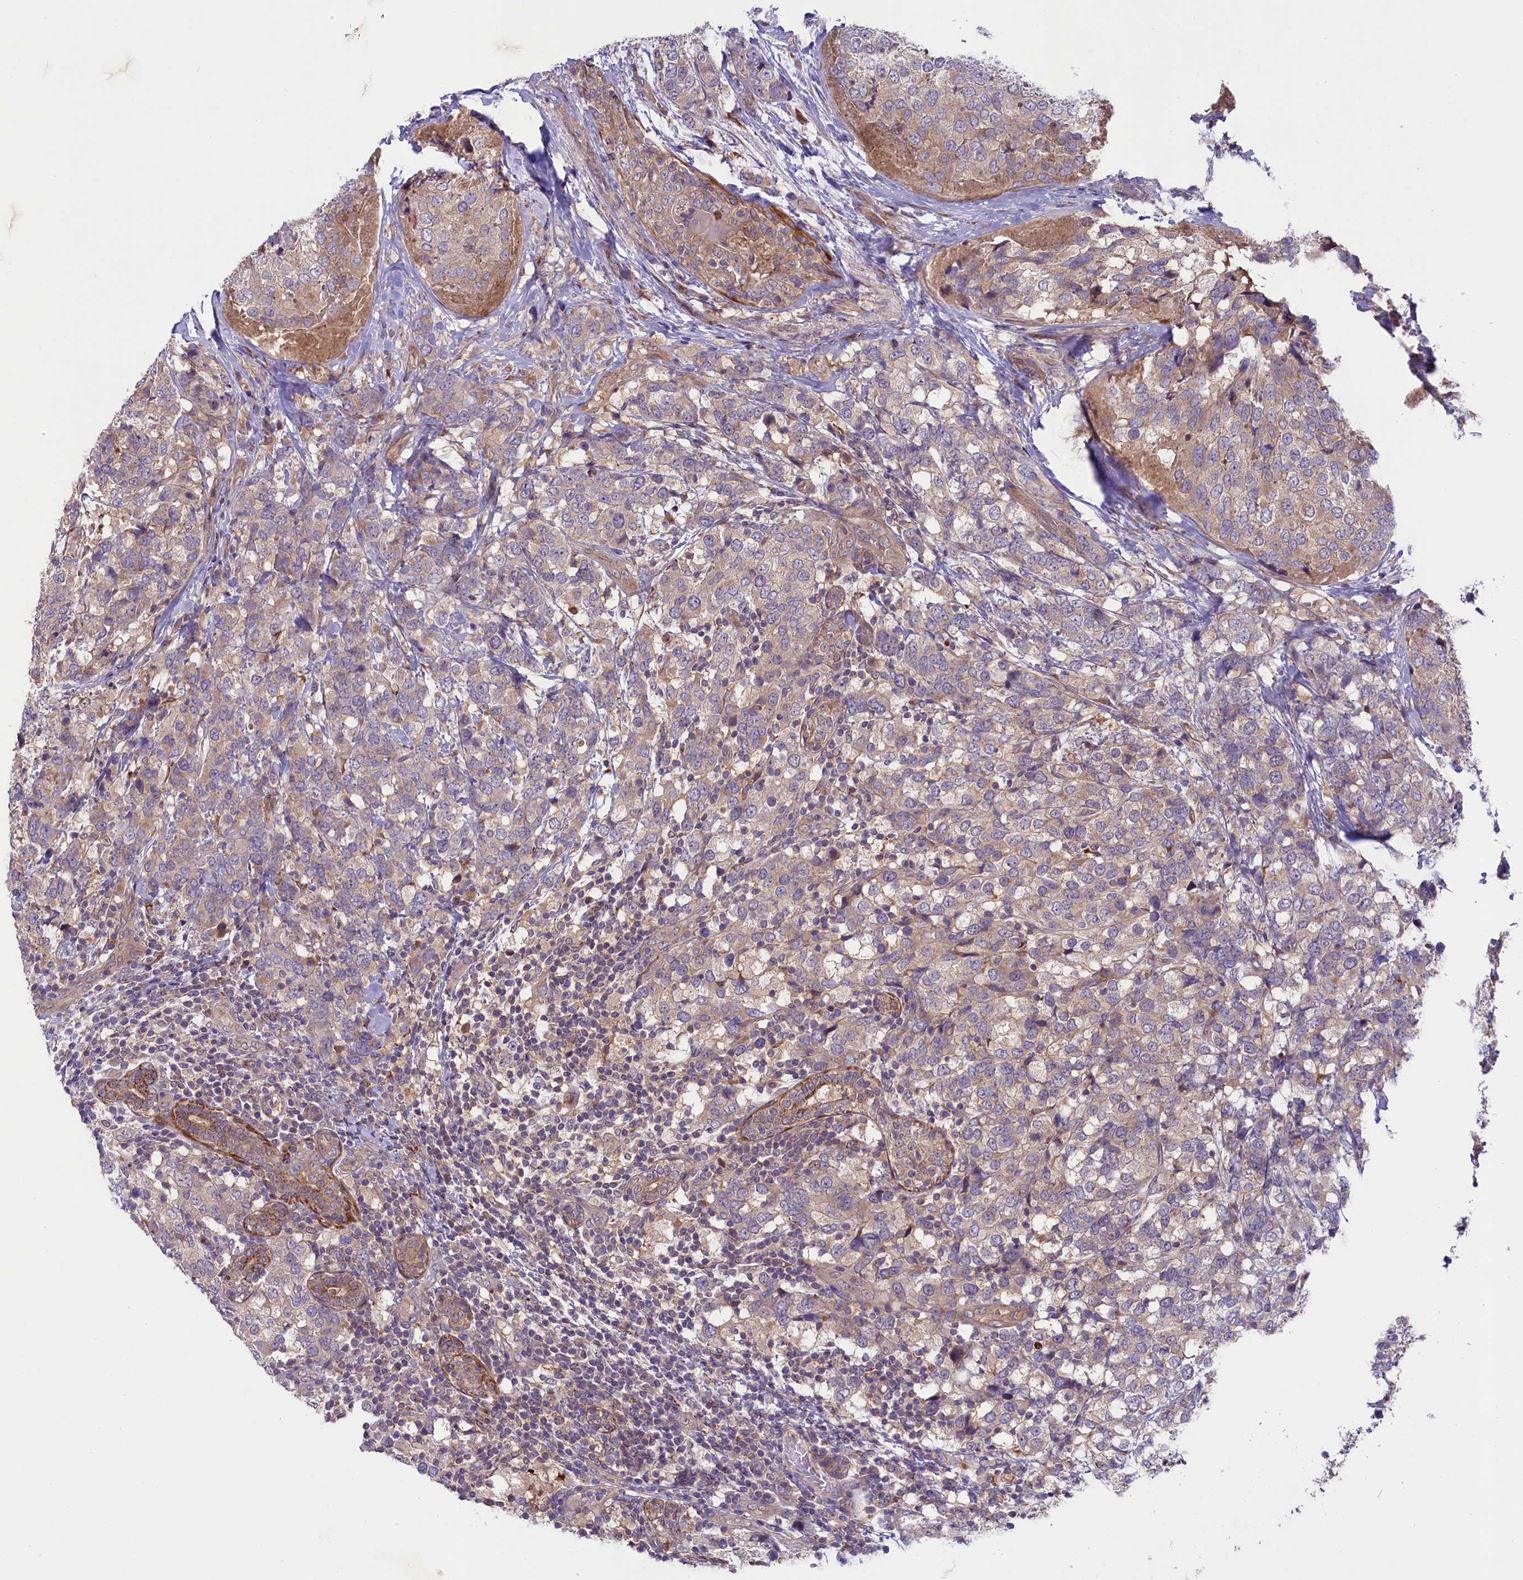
{"staining": {"intensity": "weak", "quantity": "<25%", "location": "cytoplasmic/membranous"}, "tissue": "breast cancer", "cell_type": "Tumor cells", "image_type": "cancer", "snomed": [{"axis": "morphology", "description": "Lobular carcinoma"}, {"axis": "topography", "description": "Breast"}], "caption": "Photomicrograph shows no significant protein staining in tumor cells of breast cancer (lobular carcinoma). (Immunohistochemistry, brightfield microscopy, high magnification).", "gene": "COG8", "patient": {"sex": "female", "age": 59}}